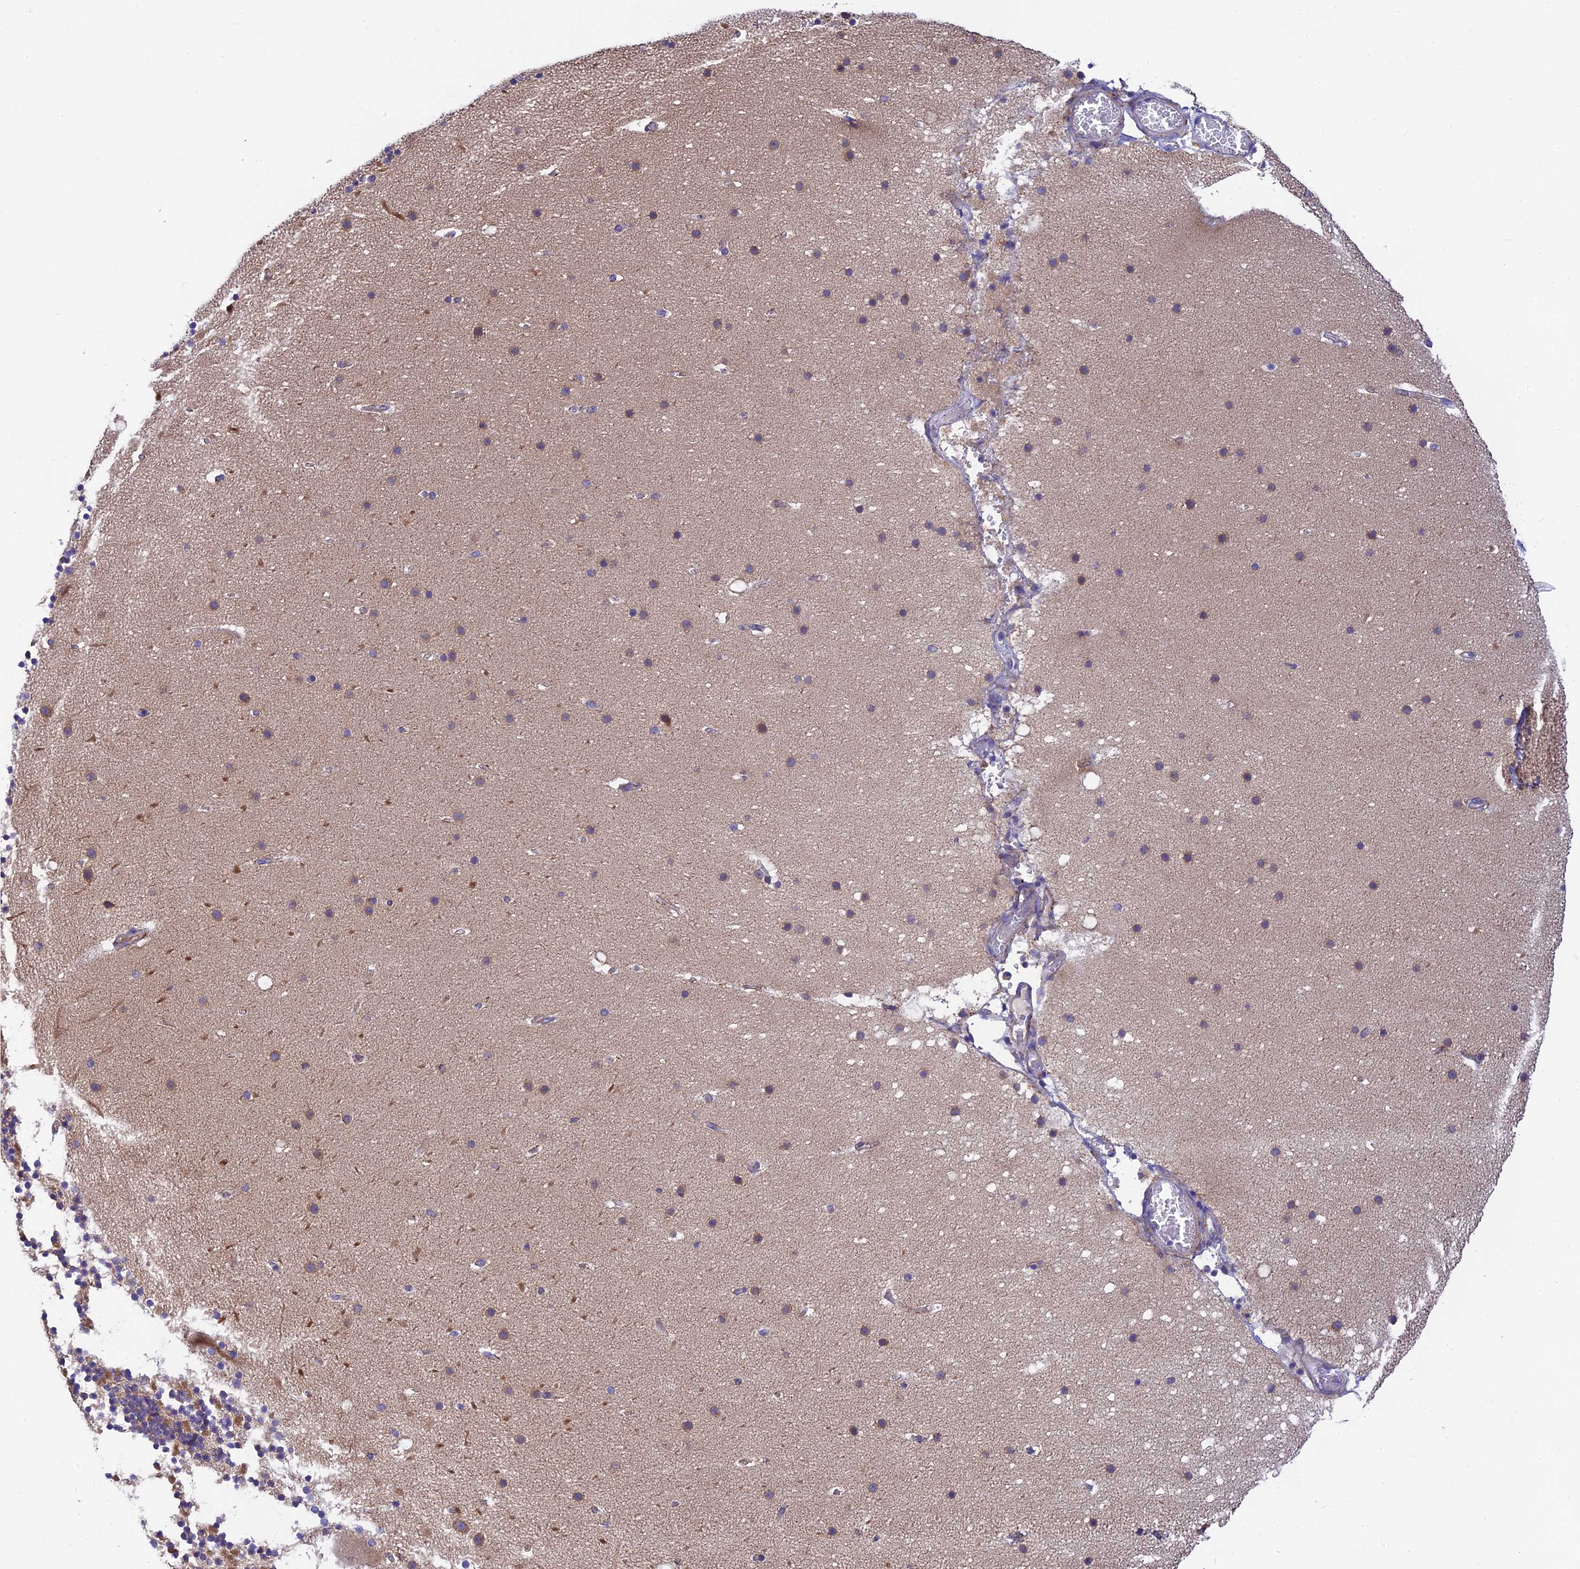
{"staining": {"intensity": "moderate", "quantity": "<25%", "location": "cytoplasmic/membranous"}, "tissue": "cerebellum", "cell_type": "Cells in granular layer", "image_type": "normal", "snomed": [{"axis": "morphology", "description": "Normal tissue, NOS"}, {"axis": "topography", "description": "Cerebellum"}], "caption": "Immunohistochemistry (IHC) micrograph of unremarkable cerebellum: cerebellum stained using immunohistochemistry (IHC) exhibits low levels of moderate protein expression localized specifically in the cytoplasmic/membranous of cells in granular layer, appearing as a cytoplasmic/membranous brown color.", "gene": "HSD17B2", "patient": {"sex": "male", "age": 57}}